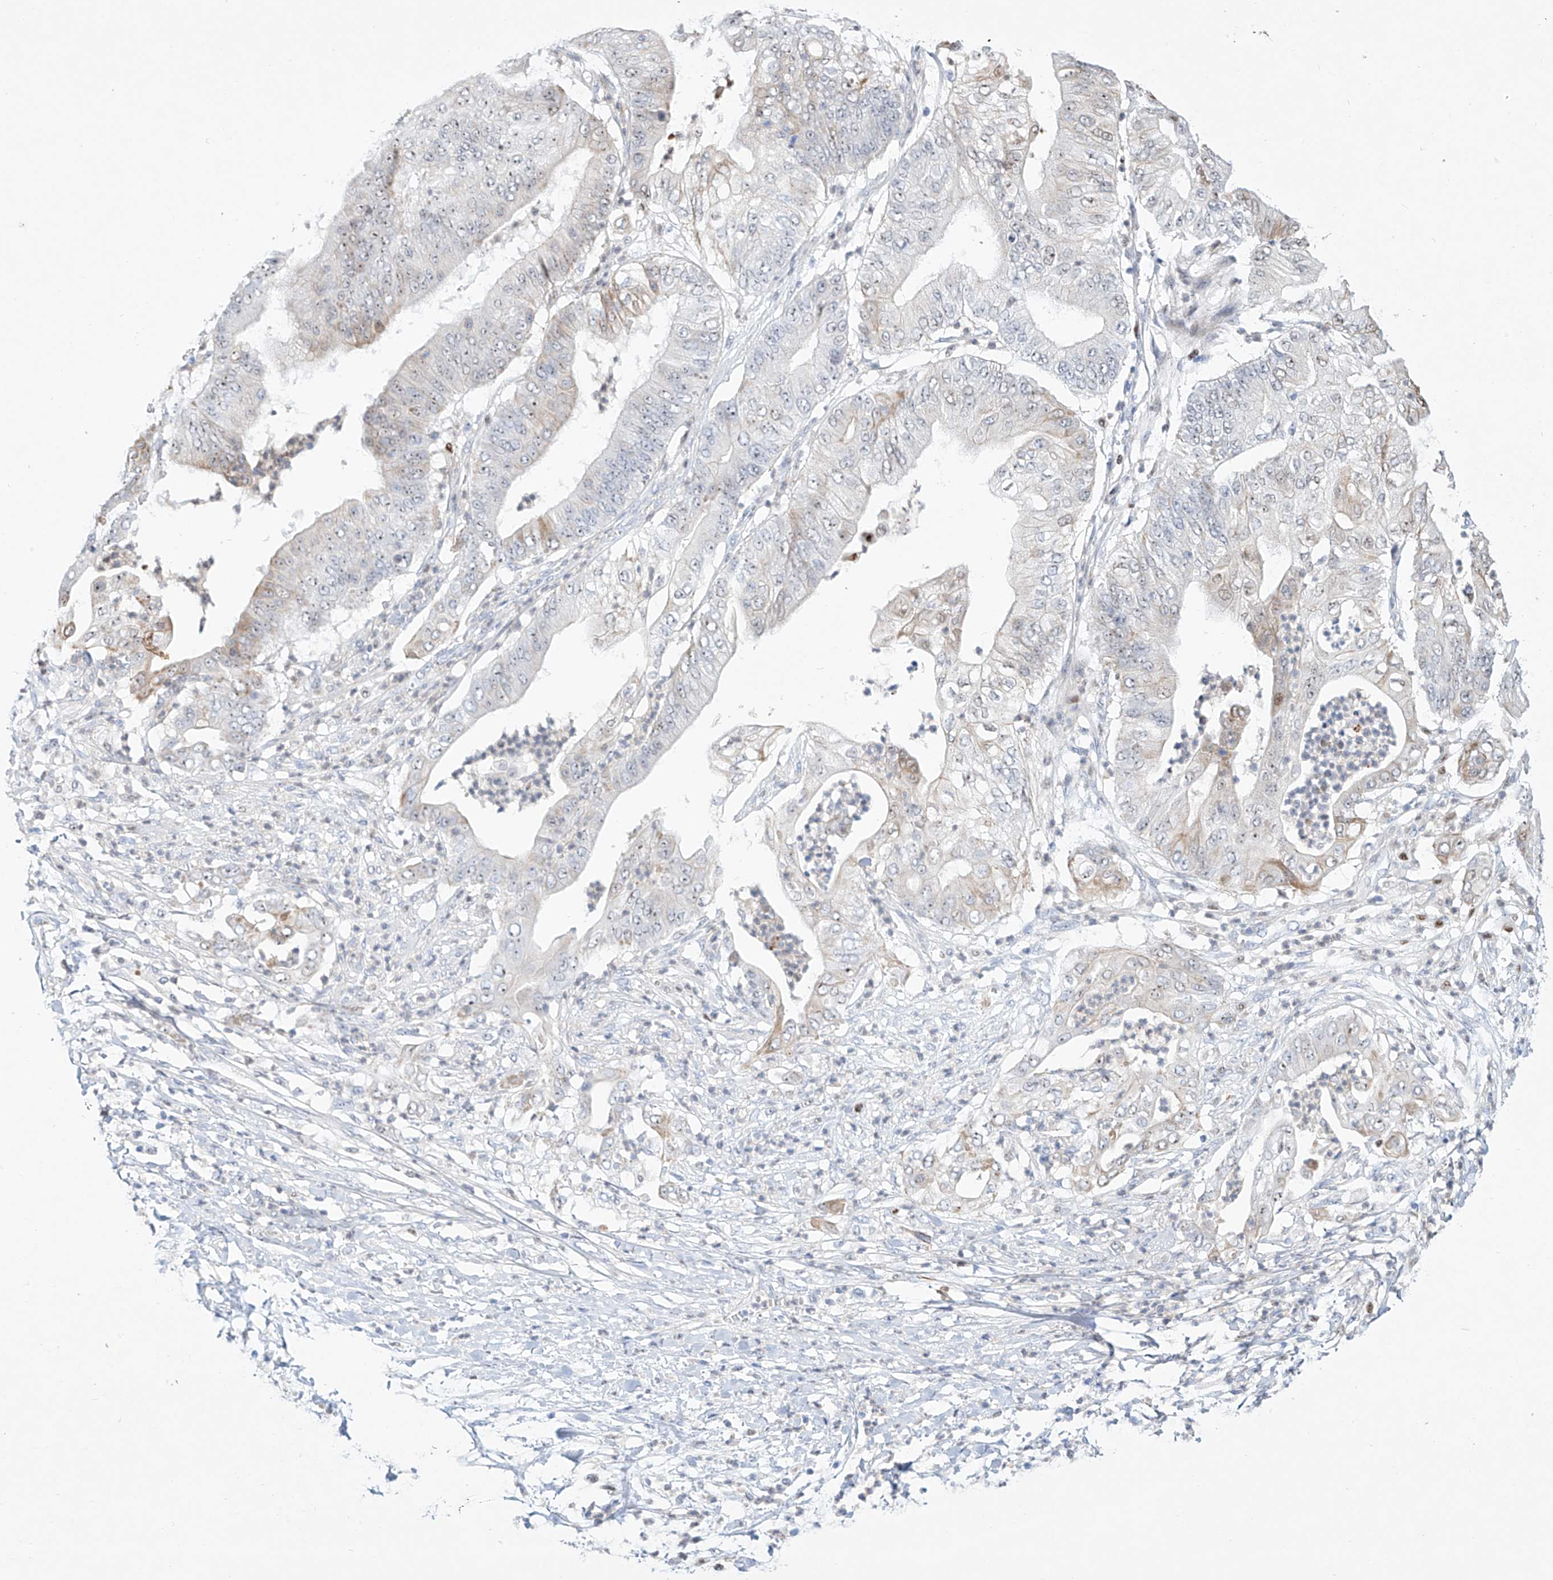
{"staining": {"intensity": "weak", "quantity": "<25%", "location": "cytoplasmic/membranous,nuclear"}, "tissue": "pancreatic cancer", "cell_type": "Tumor cells", "image_type": "cancer", "snomed": [{"axis": "morphology", "description": "Adenocarcinoma, NOS"}, {"axis": "topography", "description": "Pancreas"}], "caption": "The IHC histopathology image has no significant positivity in tumor cells of adenocarcinoma (pancreatic) tissue.", "gene": "SNU13", "patient": {"sex": "female", "age": 77}}